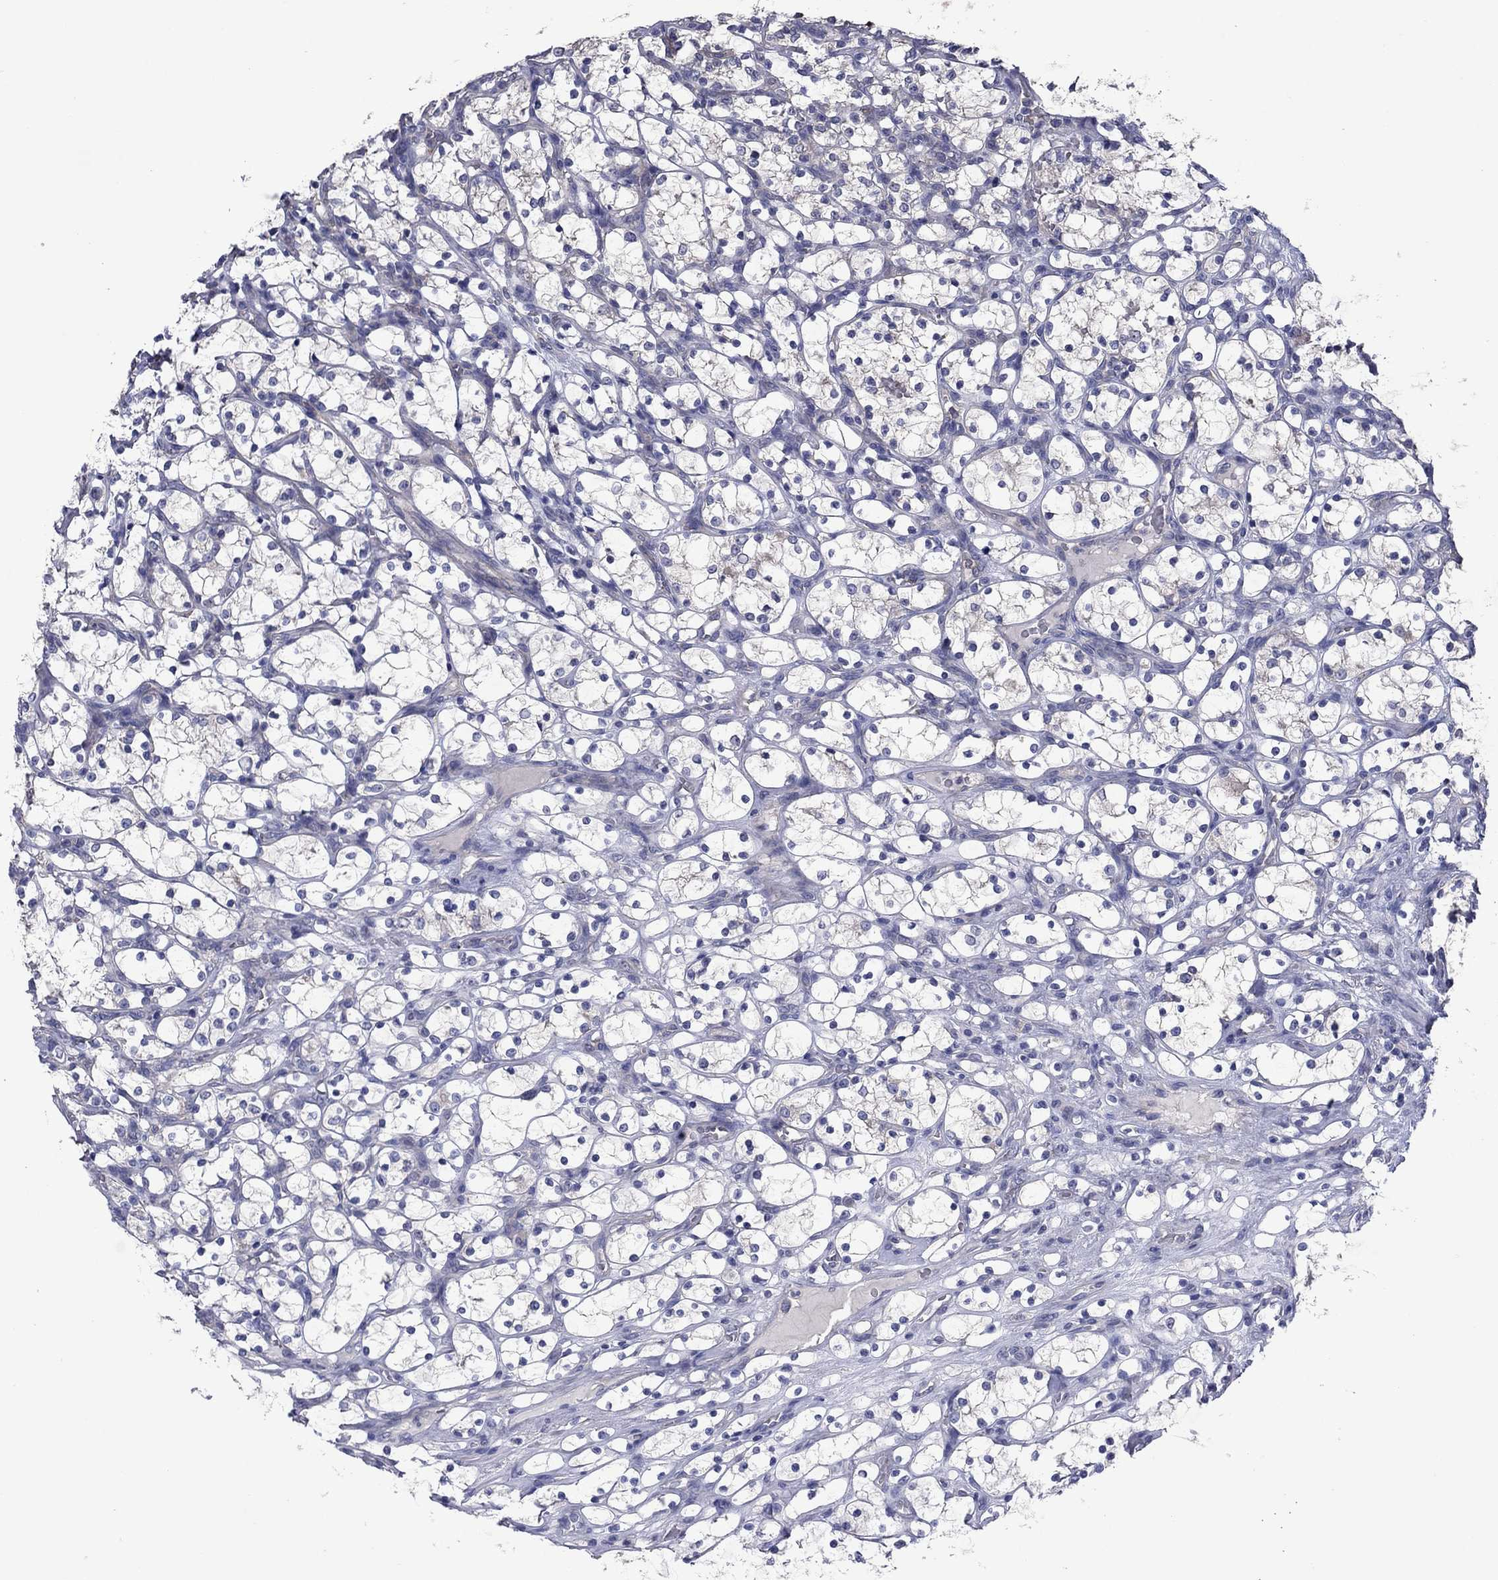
{"staining": {"intensity": "negative", "quantity": "none", "location": "none"}, "tissue": "renal cancer", "cell_type": "Tumor cells", "image_type": "cancer", "snomed": [{"axis": "morphology", "description": "Adenocarcinoma, NOS"}, {"axis": "topography", "description": "Kidney"}], "caption": "High power microscopy micrograph of an immunohistochemistry (IHC) photomicrograph of renal adenocarcinoma, revealing no significant staining in tumor cells.", "gene": "MEA1", "patient": {"sex": "female", "age": 69}}